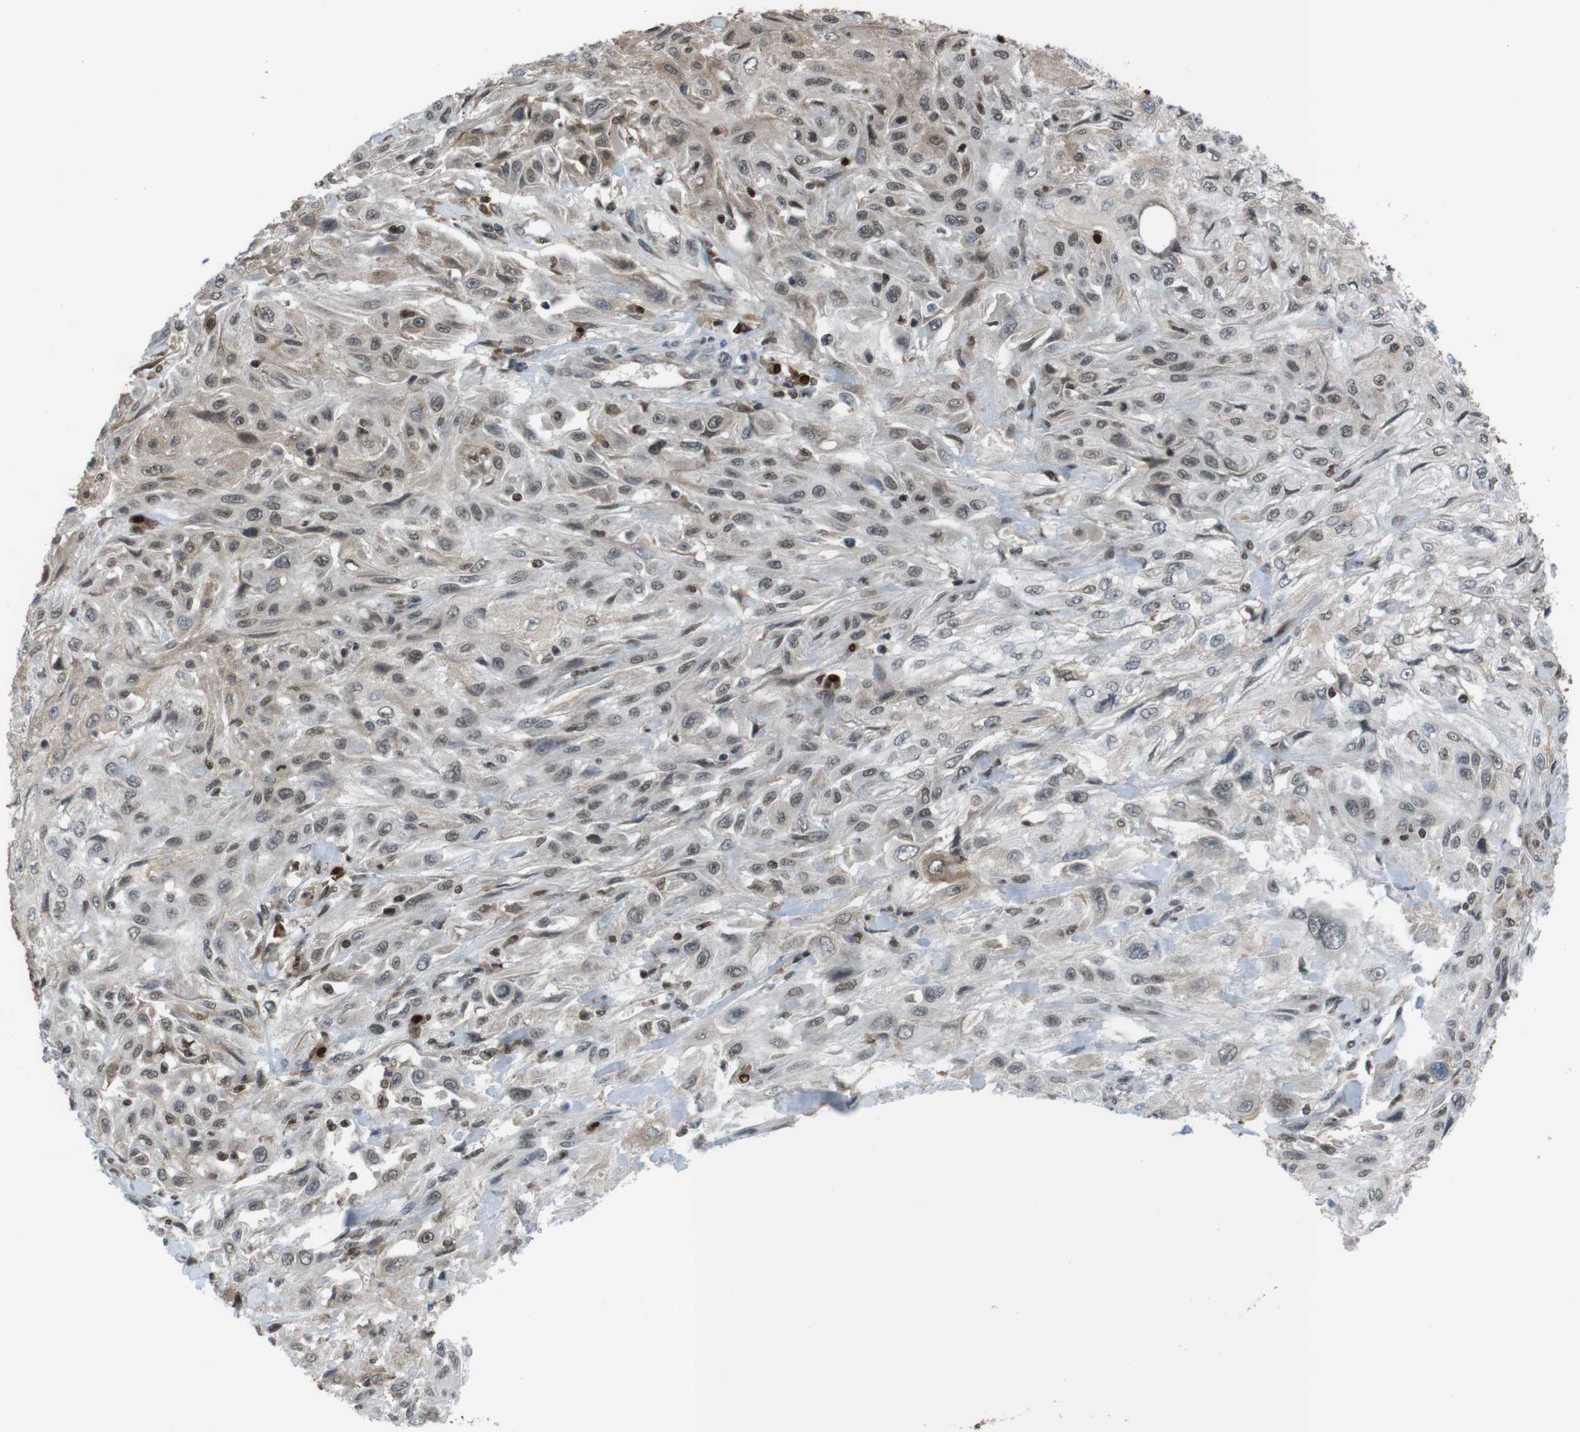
{"staining": {"intensity": "weak", "quantity": ">75%", "location": "nuclear"}, "tissue": "skin cancer", "cell_type": "Tumor cells", "image_type": "cancer", "snomed": [{"axis": "morphology", "description": "Squamous cell carcinoma, NOS"}, {"axis": "topography", "description": "Skin"}], "caption": "An image of human skin cancer (squamous cell carcinoma) stained for a protein shows weak nuclear brown staining in tumor cells.", "gene": "SUB1", "patient": {"sex": "male", "age": 75}}